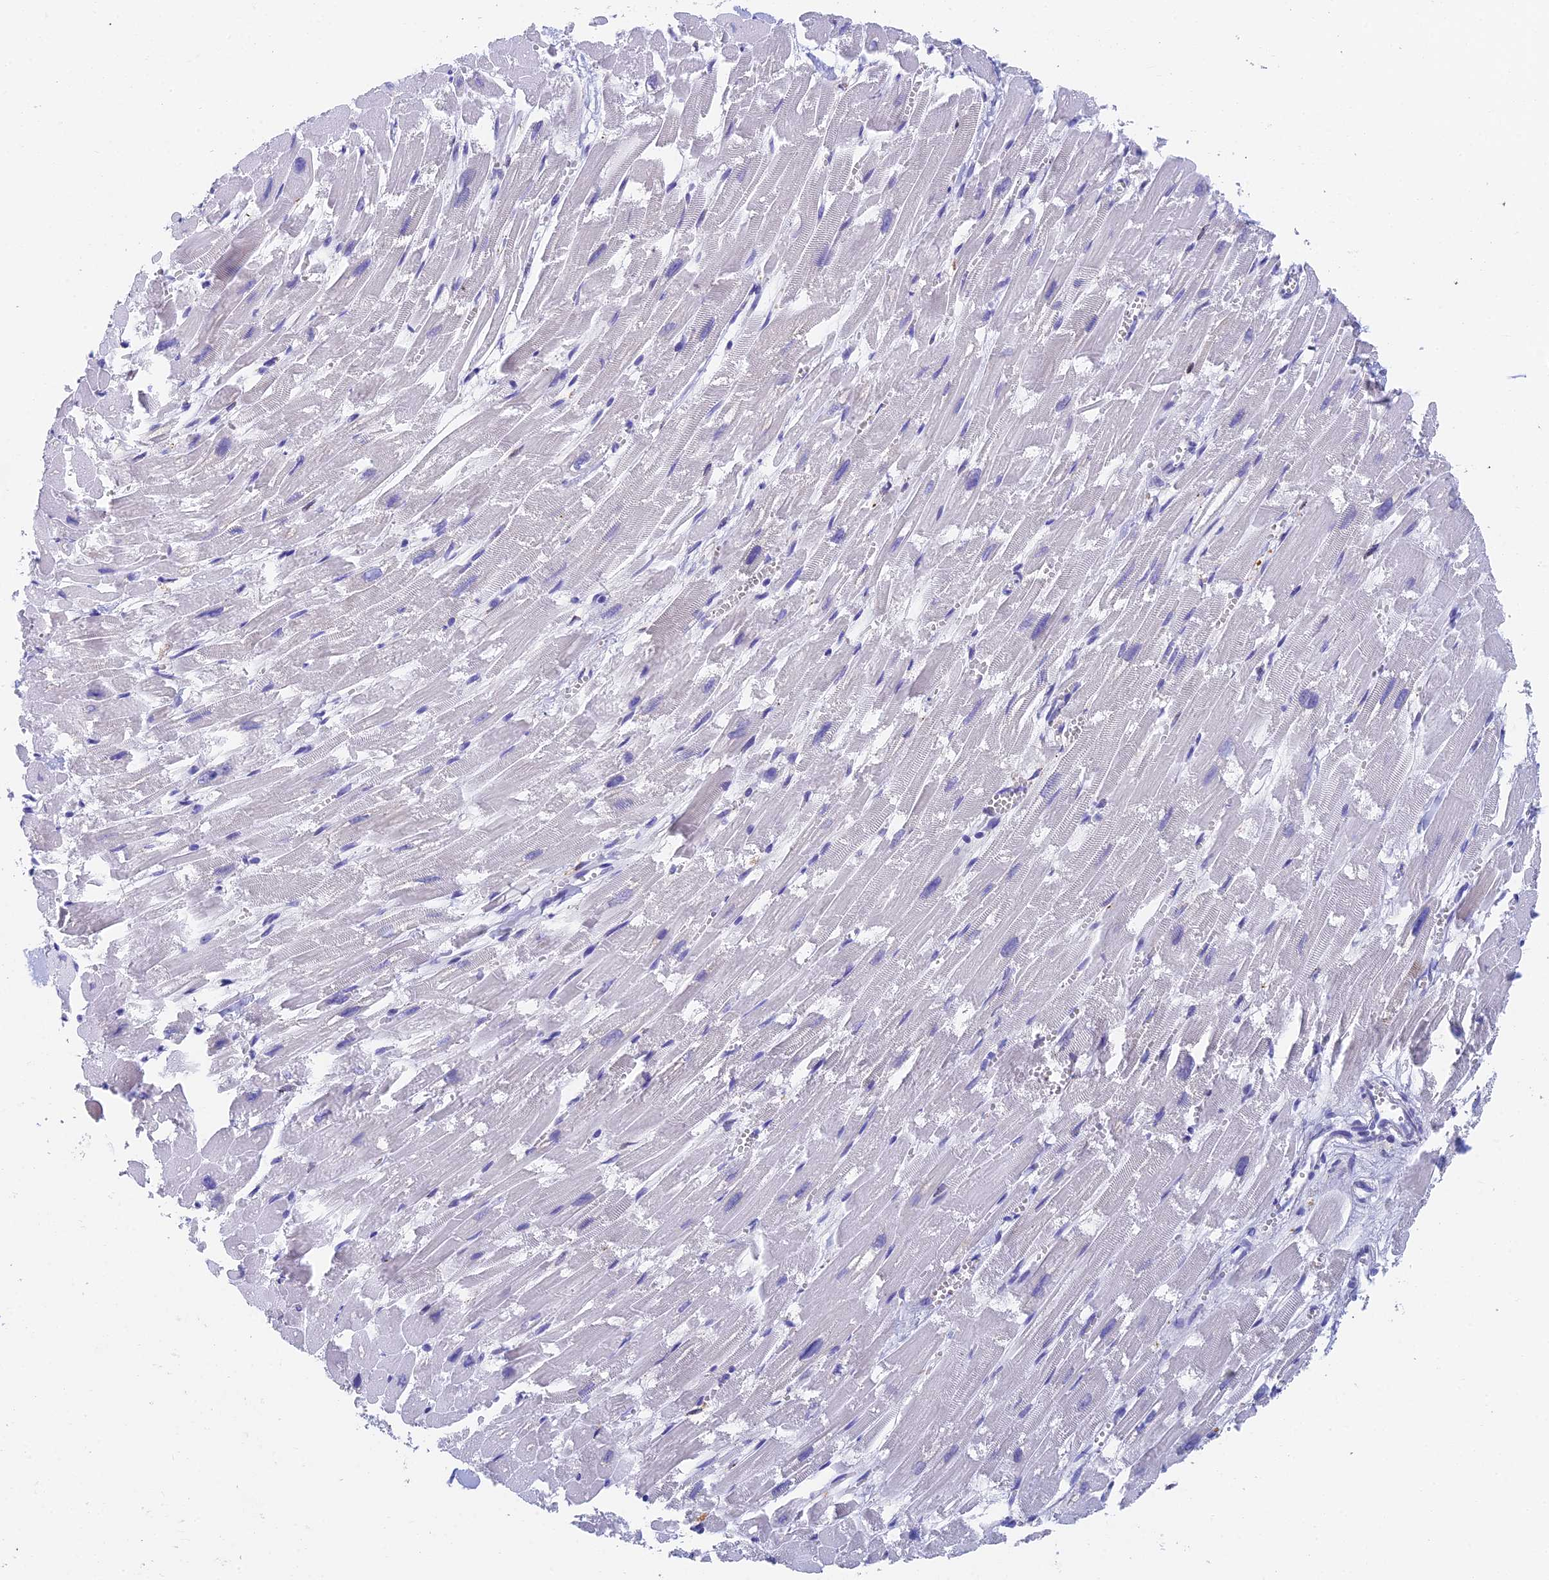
{"staining": {"intensity": "negative", "quantity": "none", "location": "none"}, "tissue": "heart muscle", "cell_type": "Cardiomyocytes", "image_type": "normal", "snomed": [{"axis": "morphology", "description": "Normal tissue, NOS"}, {"axis": "topography", "description": "Heart"}], "caption": "DAB (3,3'-diaminobenzidine) immunohistochemical staining of benign human heart muscle exhibits no significant expression in cardiomyocytes. The staining was performed using DAB to visualize the protein expression in brown, while the nuclei were stained in blue with hematoxylin (Magnification: 20x).", "gene": "ADAMTS13", "patient": {"sex": "male", "age": 54}}